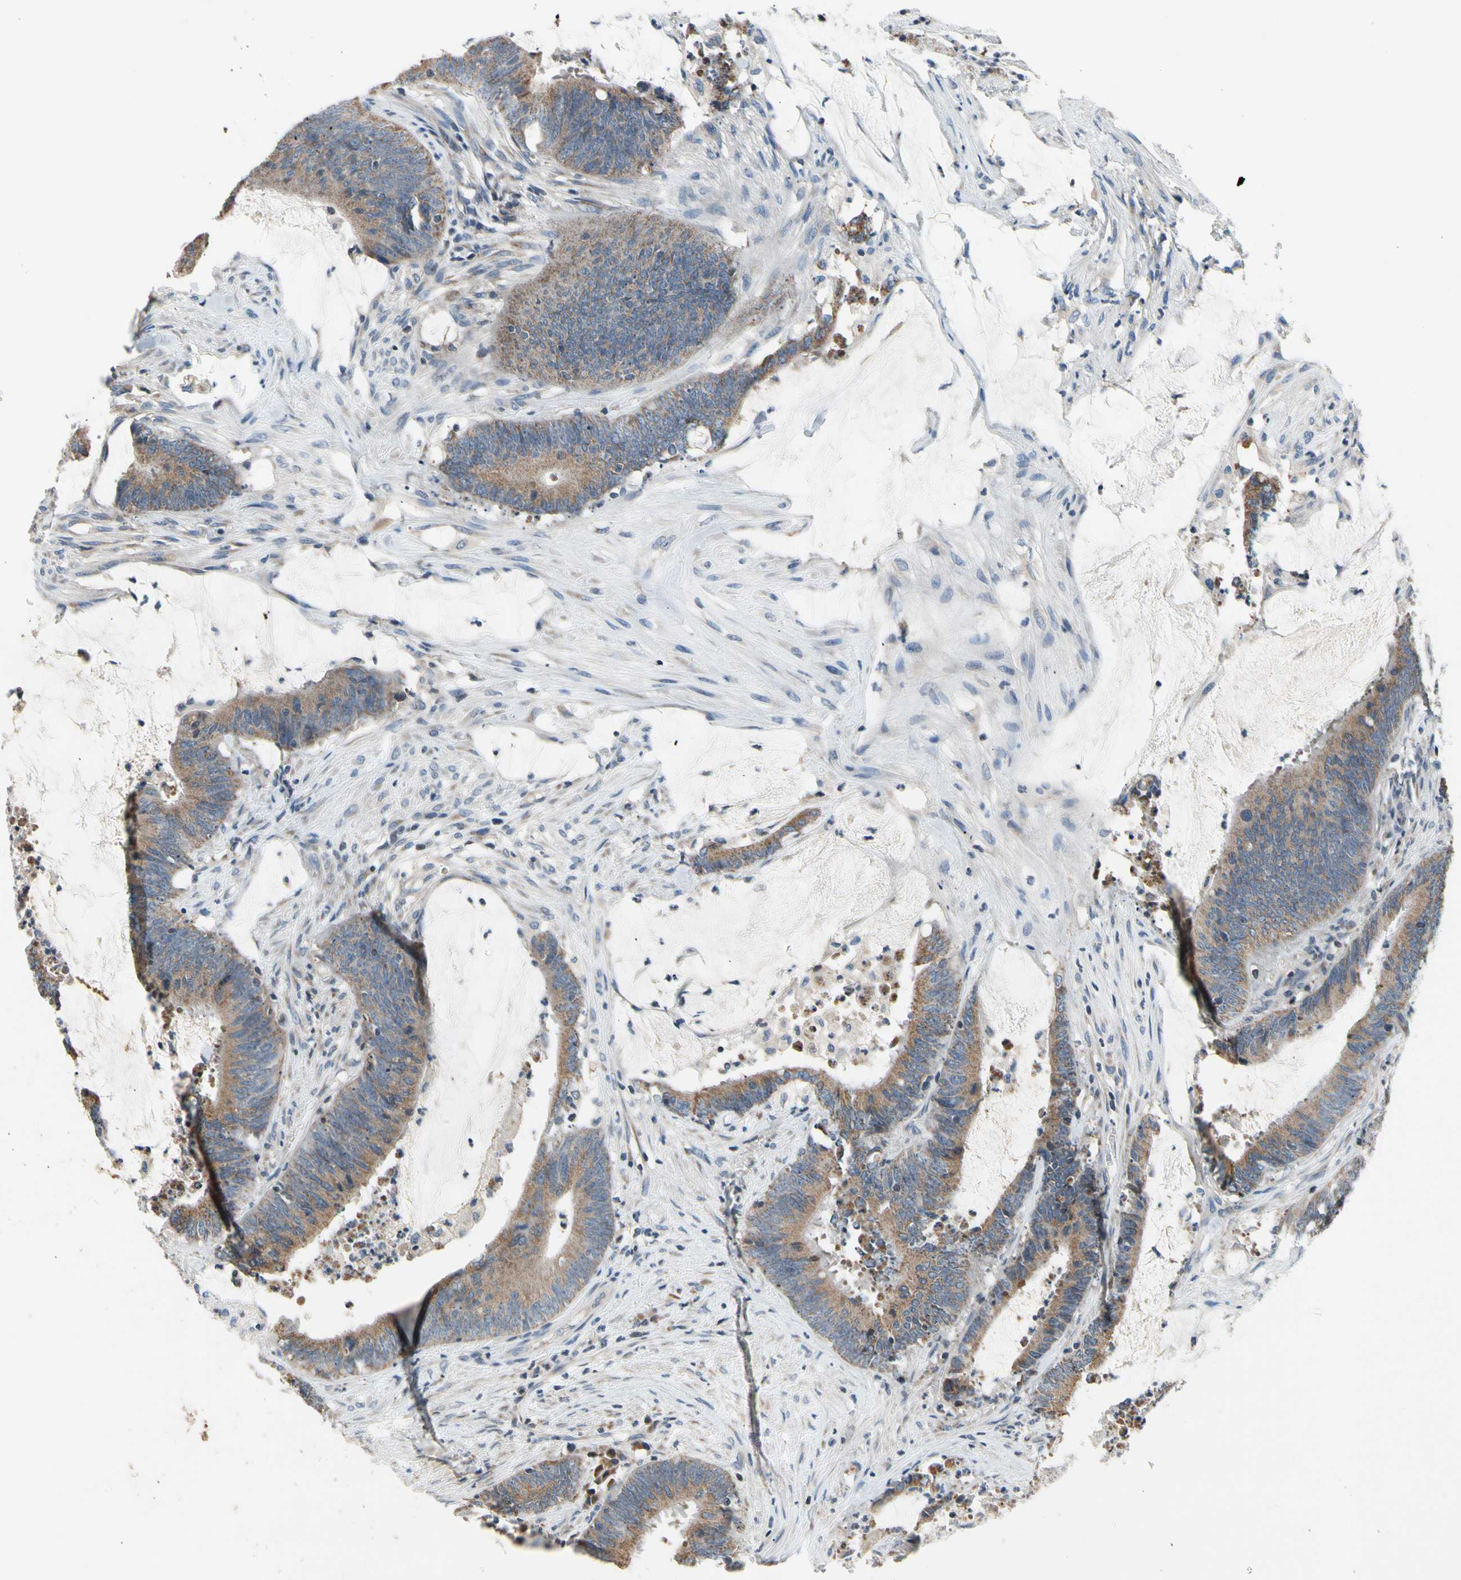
{"staining": {"intensity": "weak", "quantity": ">75%", "location": "cytoplasmic/membranous"}, "tissue": "colorectal cancer", "cell_type": "Tumor cells", "image_type": "cancer", "snomed": [{"axis": "morphology", "description": "Adenocarcinoma, NOS"}, {"axis": "topography", "description": "Rectum"}], "caption": "The photomicrograph reveals immunohistochemical staining of colorectal cancer (adenocarcinoma). There is weak cytoplasmic/membranous expression is identified in approximately >75% of tumor cells.", "gene": "SOX30", "patient": {"sex": "female", "age": 66}}